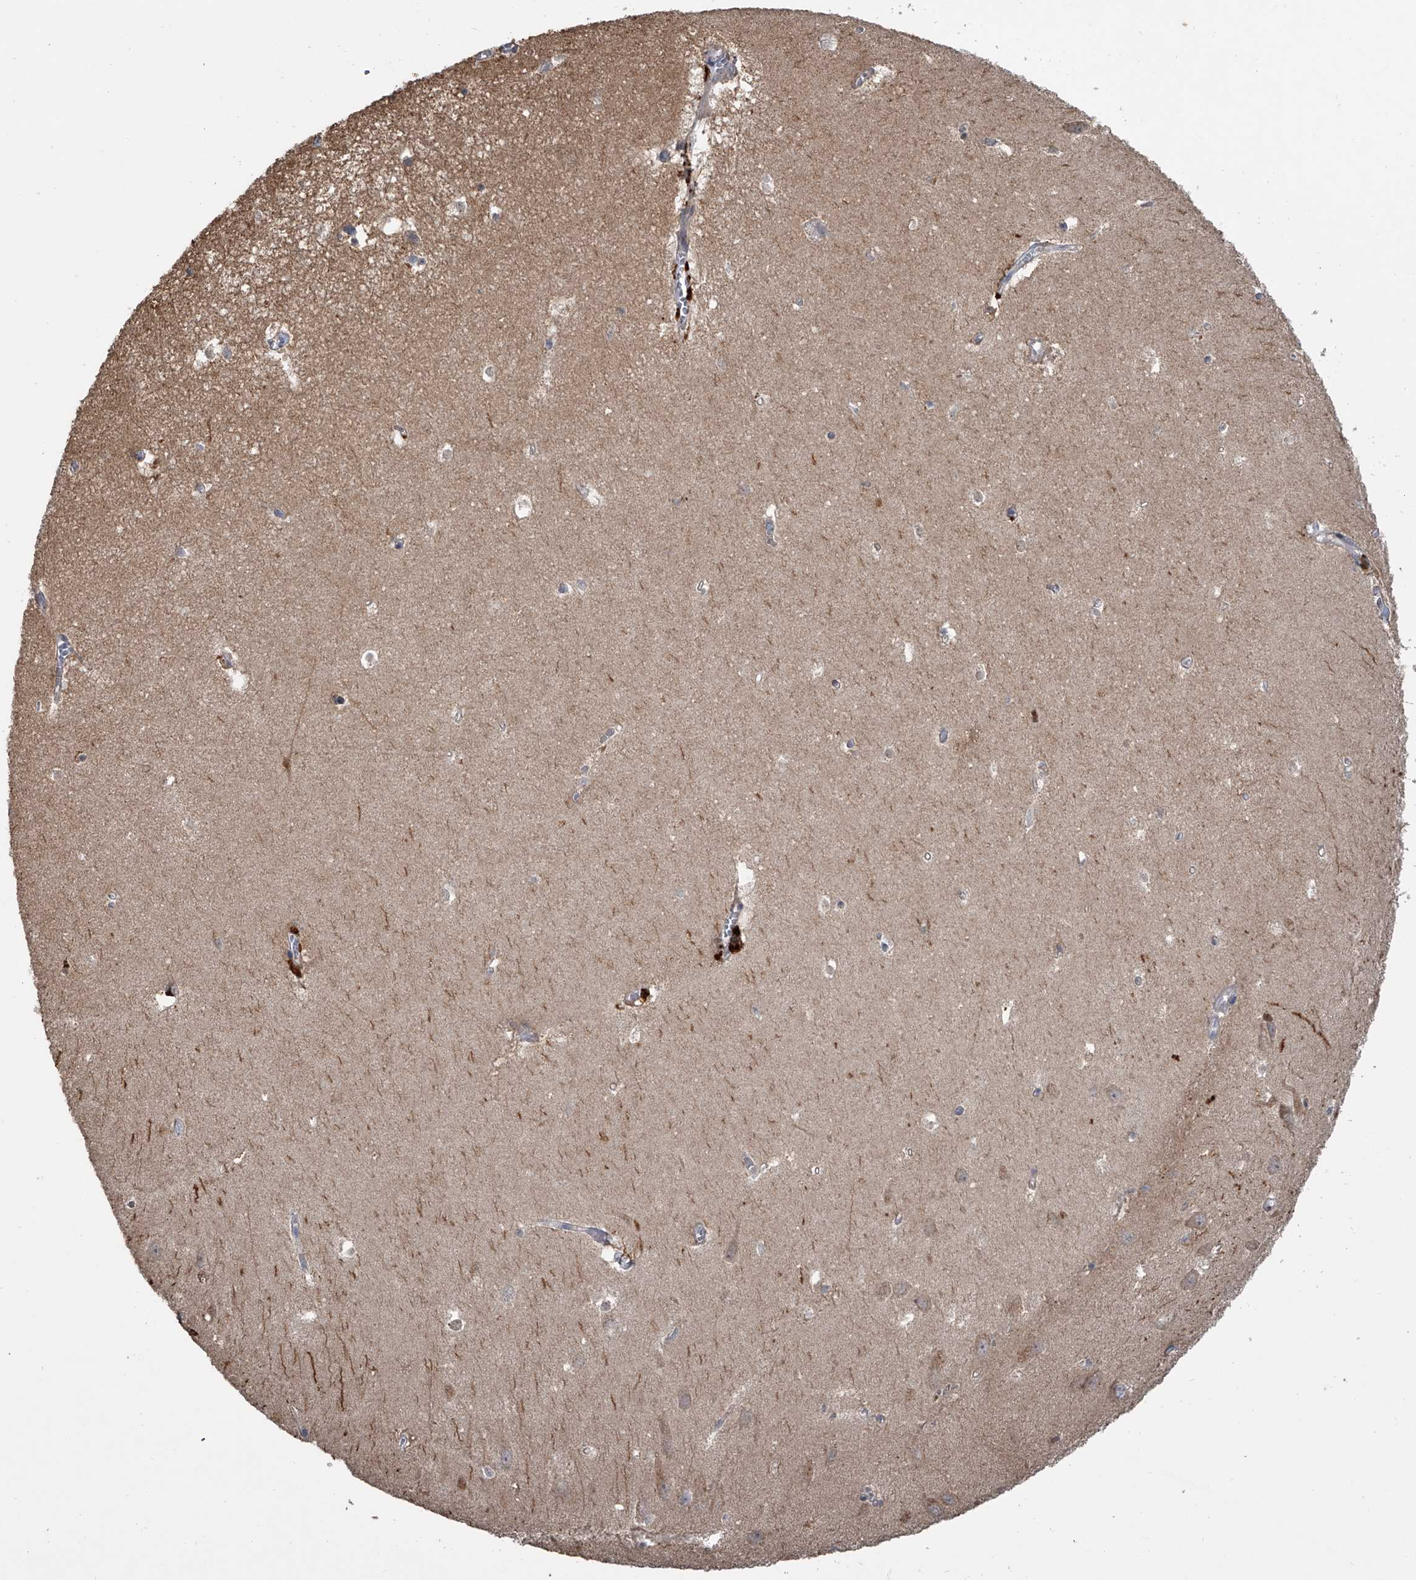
{"staining": {"intensity": "negative", "quantity": "none", "location": "none"}, "tissue": "hippocampus", "cell_type": "Glial cells", "image_type": "normal", "snomed": [{"axis": "morphology", "description": "Normal tissue, NOS"}, {"axis": "topography", "description": "Hippocampus"}], "caption": "A high-resolution micrograph shows immunohistochemistry (IHC) staining of normal hippocampus, which shows no significant expression in glial cells.", "gene": "DOCK9", "patient": {"sex": "female", "age": 64}}